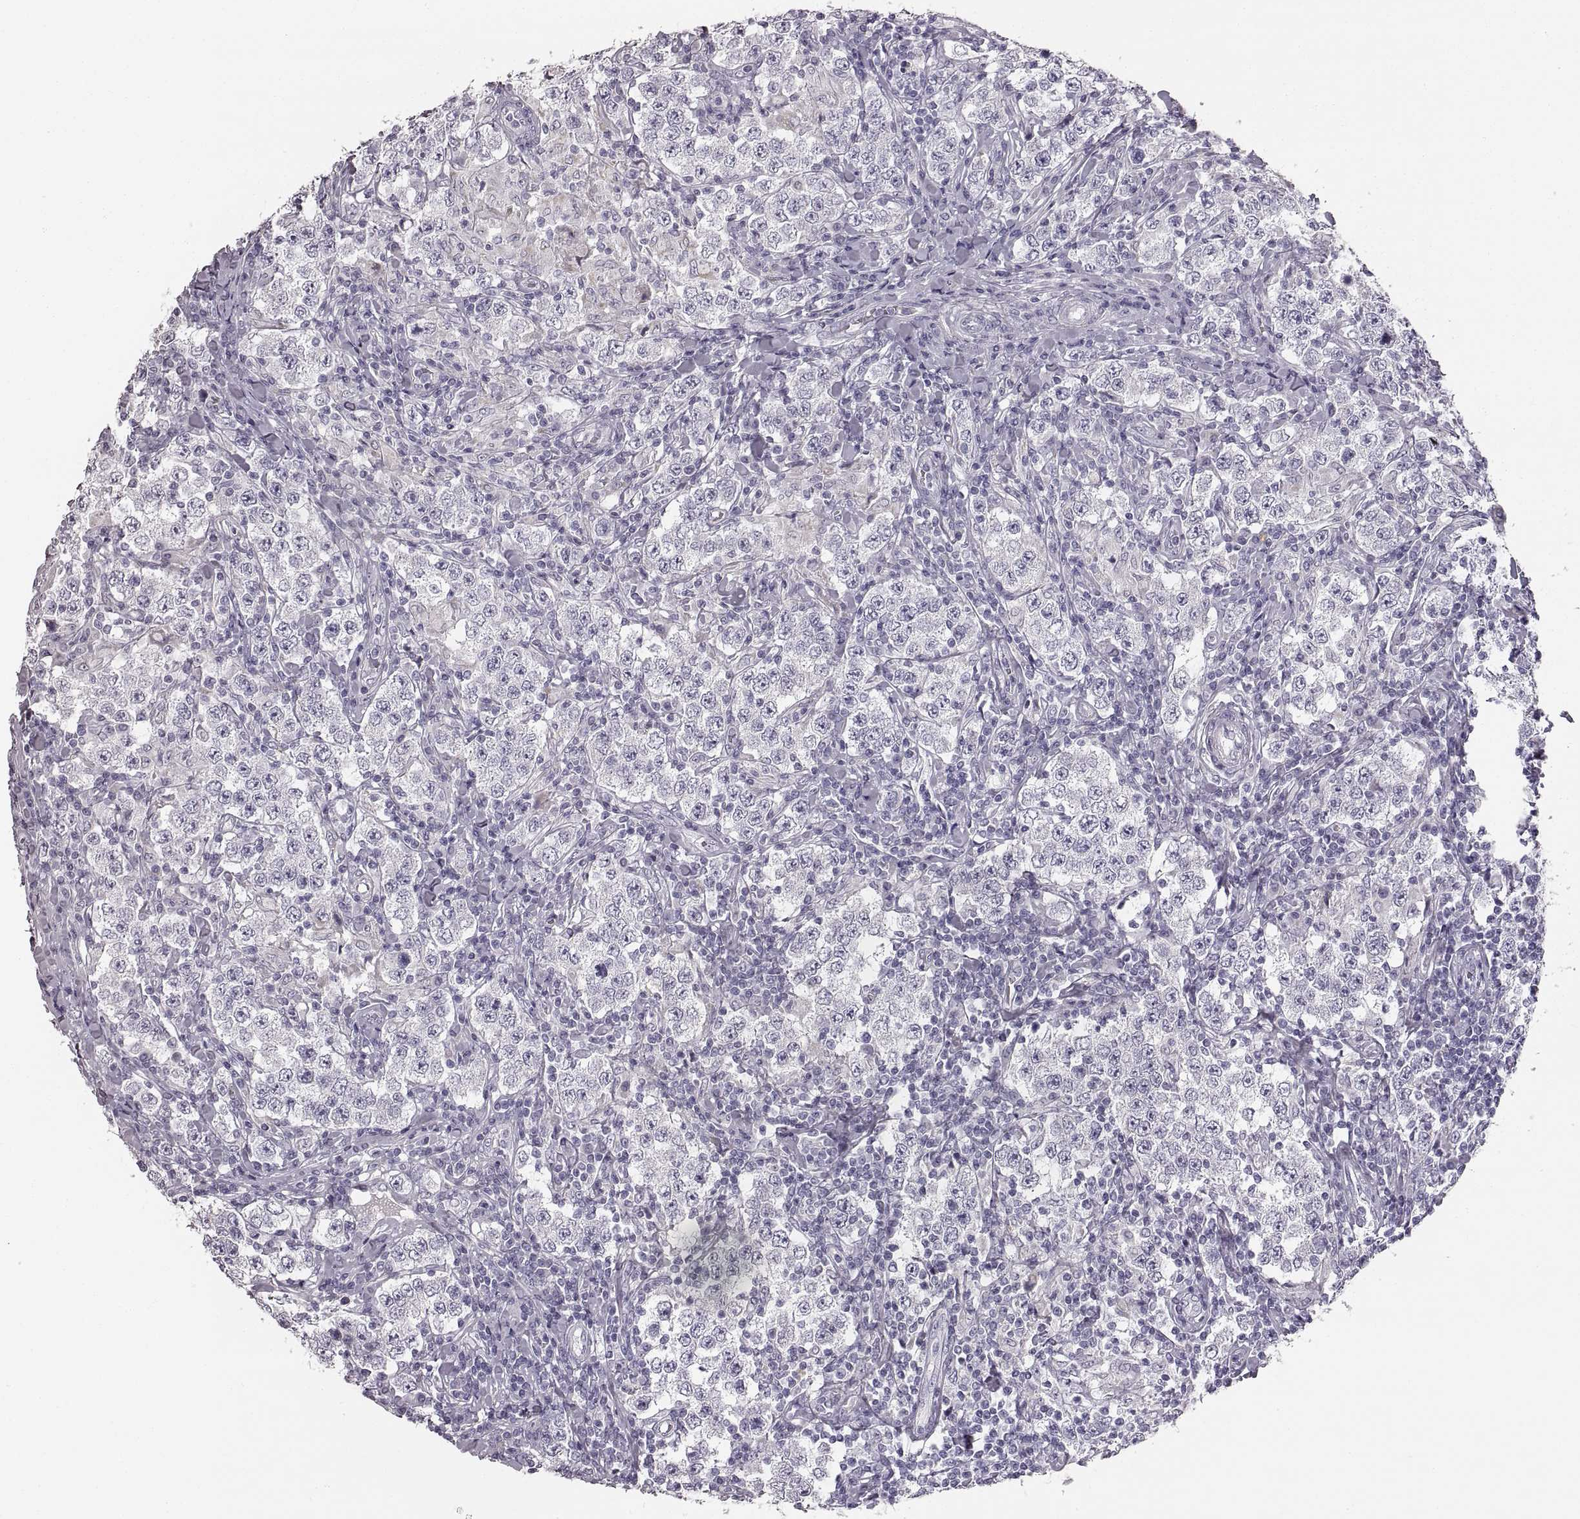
{"staining": {"intensity": "negative", "quantity": "none", "location": "none"}, "tissue": "testis cancer", "cell_type": "Tumor cells", "image_type": "cancer", "snomed": [{"axis": "morphology", "description": "Seminoma, NOS"}, {"axis": "morphology", "description": "Carcinoma, Embryonal, NOS"}, {"axis": "topography", "description": "Testis"}], "caption": "Tumor cells are negative for protein expression in human embryonal carcinoma (testis).", "gene": "RDH13", "patient": {"sex": "male", "age": 41}}